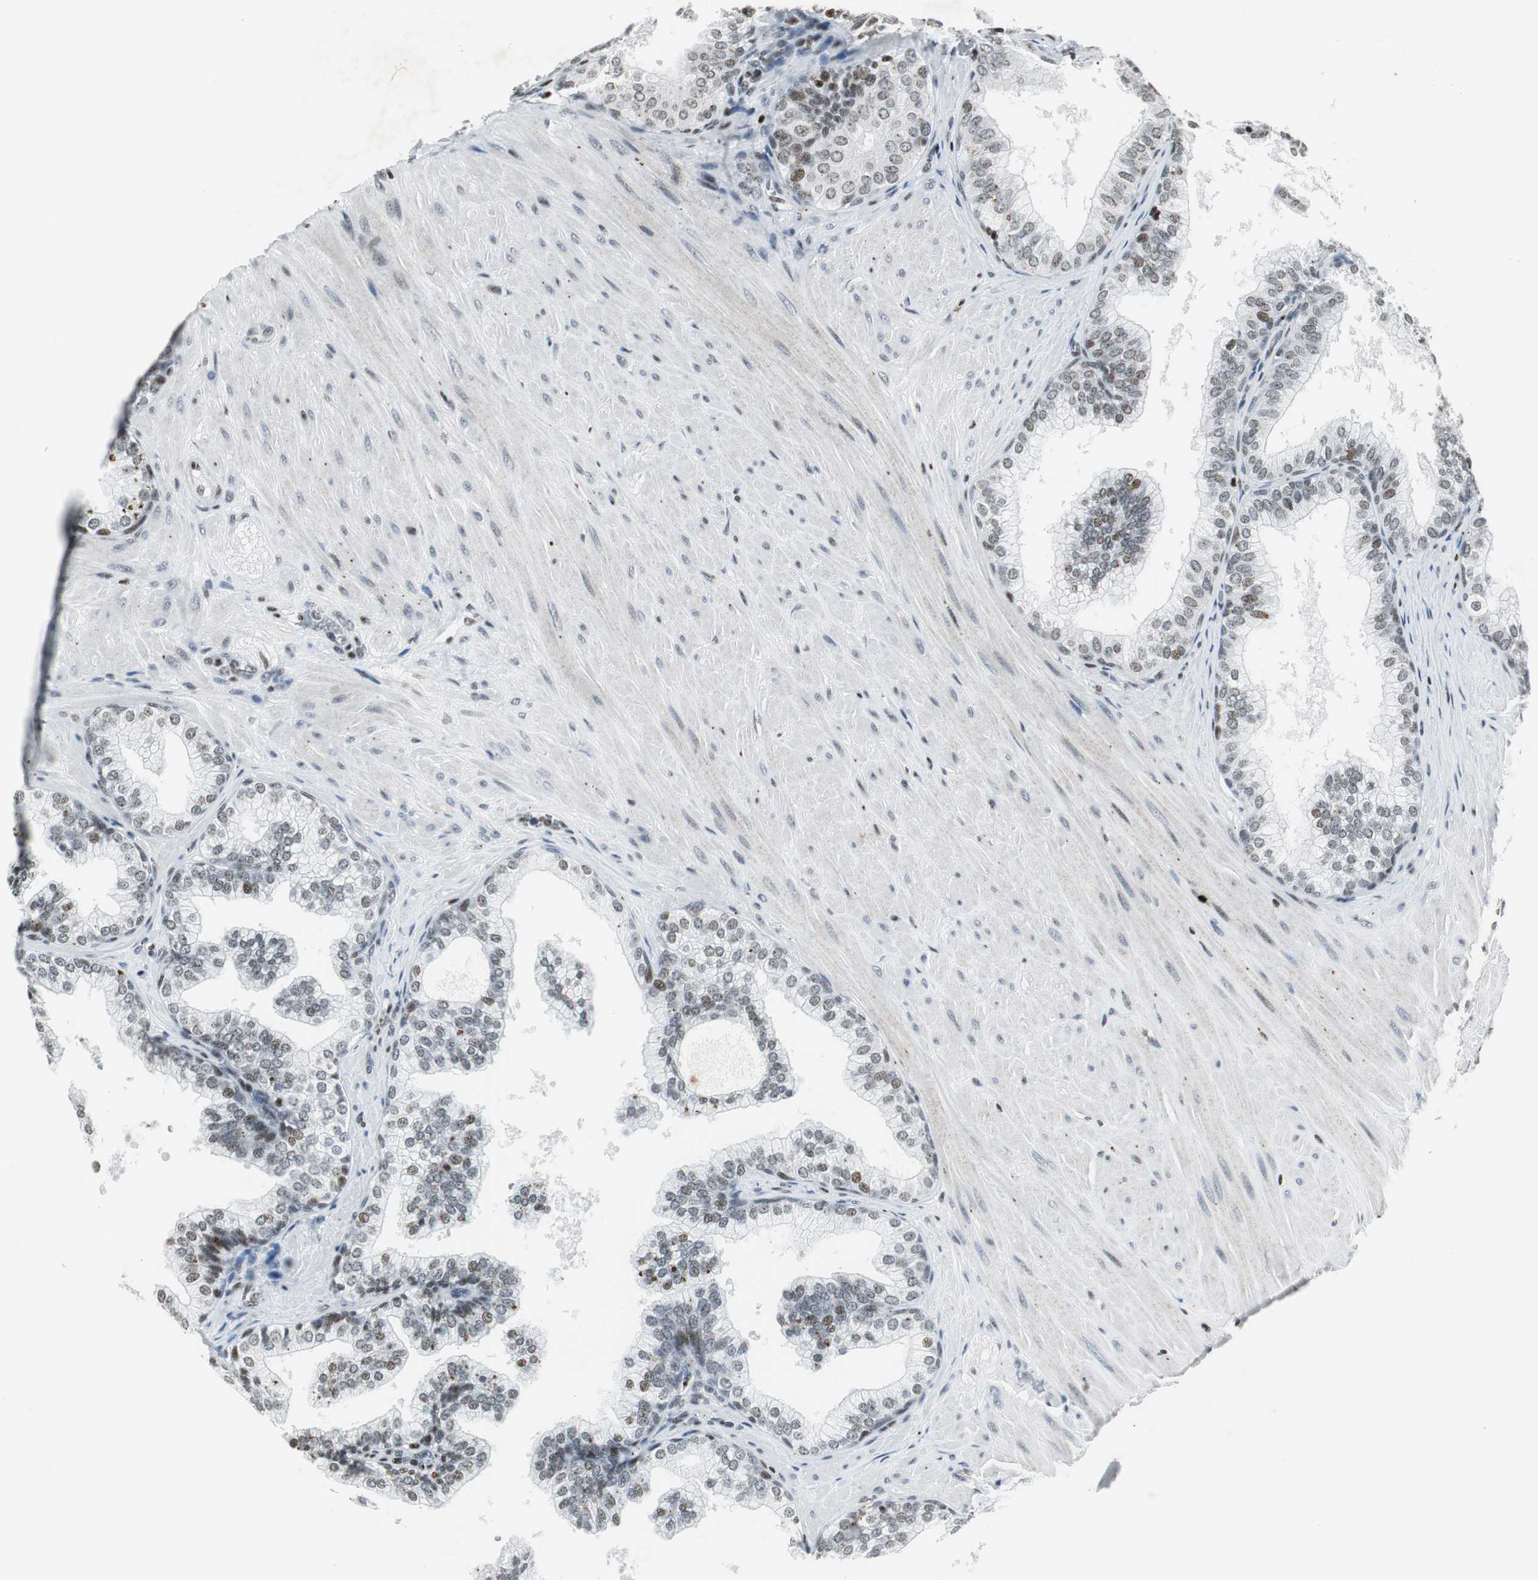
{"staining": {"intensity": "weak", "quantity": "25%-75%", "location": "nuclear"}, "tissue": "prostate", "cell_type": "Glandular cells", "image_type": "normal", "snomed": [{"axis": "morphology", "description": "Normal tissue, NOS"}, {"axis": "topography", "description": "Prostate"}], "caption": "Immunohistochemistry photomicrograph of benign prostate: human prostate stained using immunohistochemistry demonstrates low levels of weak protein expression localized specifically in the nuclear of glandular cells, appearing as a nuclear brown color.", "gene": "RBBP4", "patient": {"sex": "male", "age": 60}}